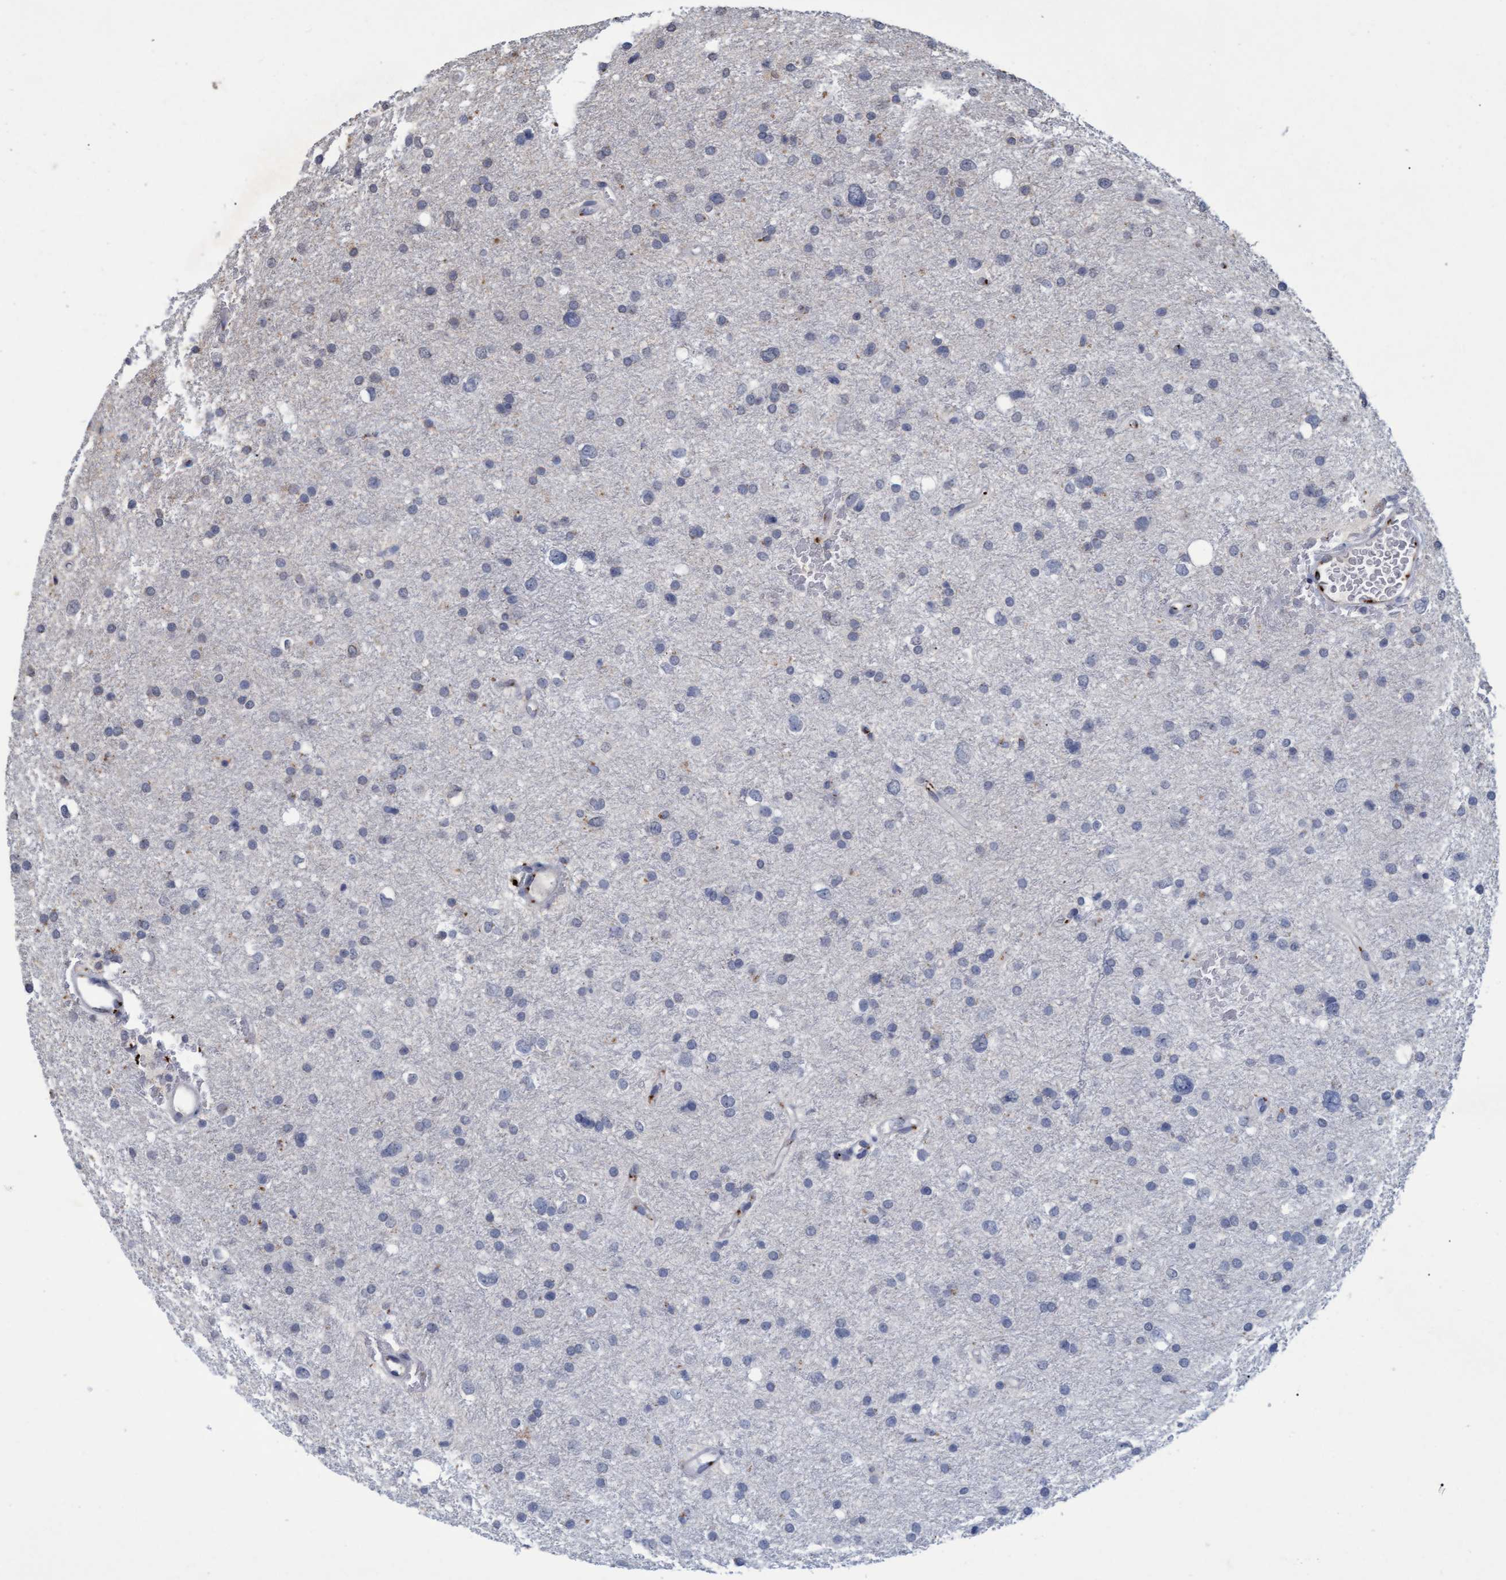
{"staining": {"intensity": "negative", "quantity": "none", "location": "none"}, "tissue": "glioma", "cell_type": "Tumor cells", "image_type": "cancer", "snomed": [{"axis": "morphology", "description": "Glioma, malignant, Low grade"}, {"axis": "topography", "description": "Brain"}], "caption": "Immunohistochemistry (IHC) image of human malignant glioma (low-grade) stained for a protein (brown), which demonstrates no expression in tumor cells. (Immunohistochemistry (IHC), brightfield microscopy, high magnification).", "gene": "GALC", "patient": {"sex": "female", "age": 37}}